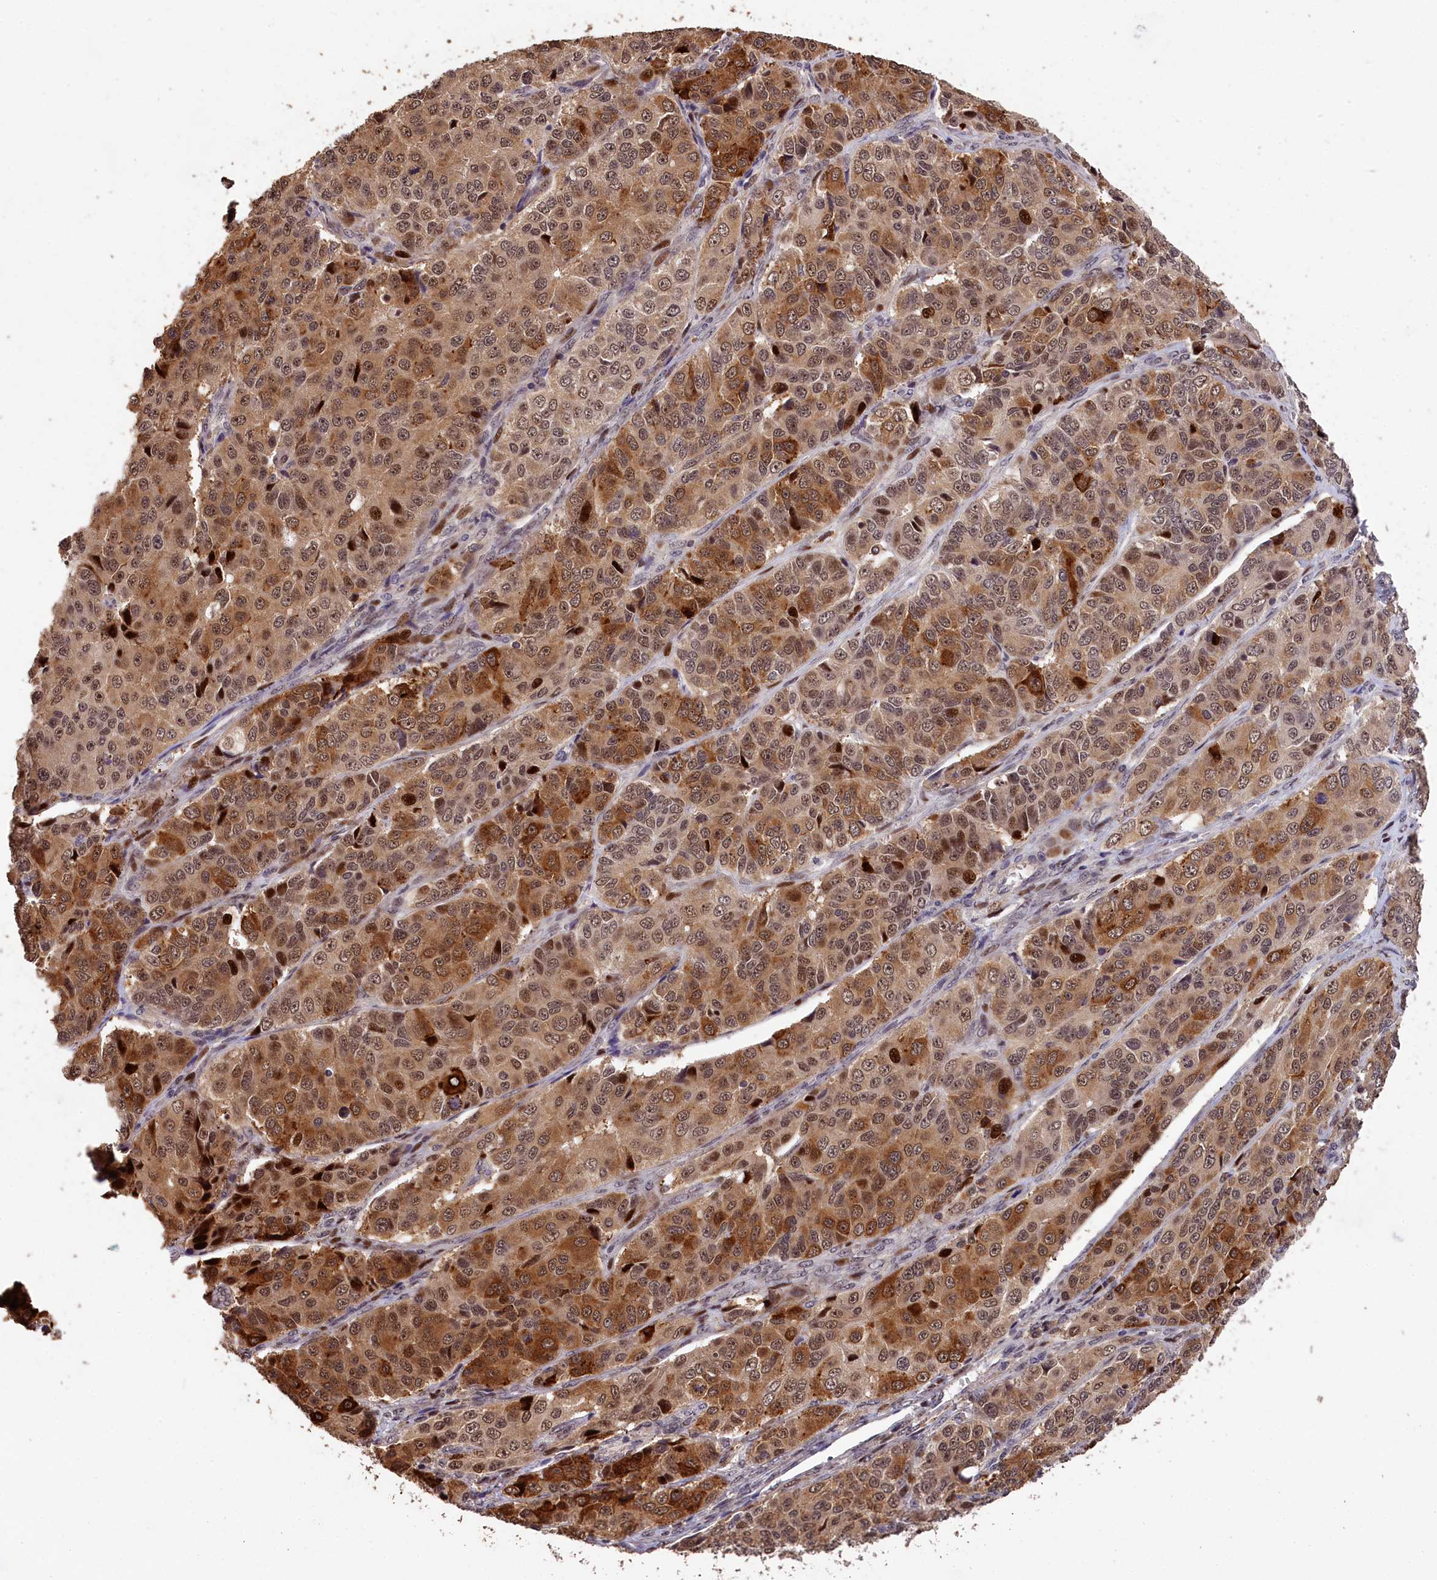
{"staining": {"intensity": "moderate", "quantity": ">75%", "location": "cytoplasmic/membranous,nuclear"}, "tissue": "ovarian cancer", "cell_type": "Tumor cells", "image_type": "cancer", "snomed": [{"axis": "morphology", "description": "Carcinoma, endometroid"}, {"axis": "topography", "description": "Ovary"}], "caption": "About >75% of tumor cells in ovarian cancer (endometroid carcinoma) reveal moderate cytoplasmic/membranous and nuclear protein staining as visualized by brown immunohistochemical staining.", "gene": "PHAF1", "patient": {"sex": "female", "age": 51}}